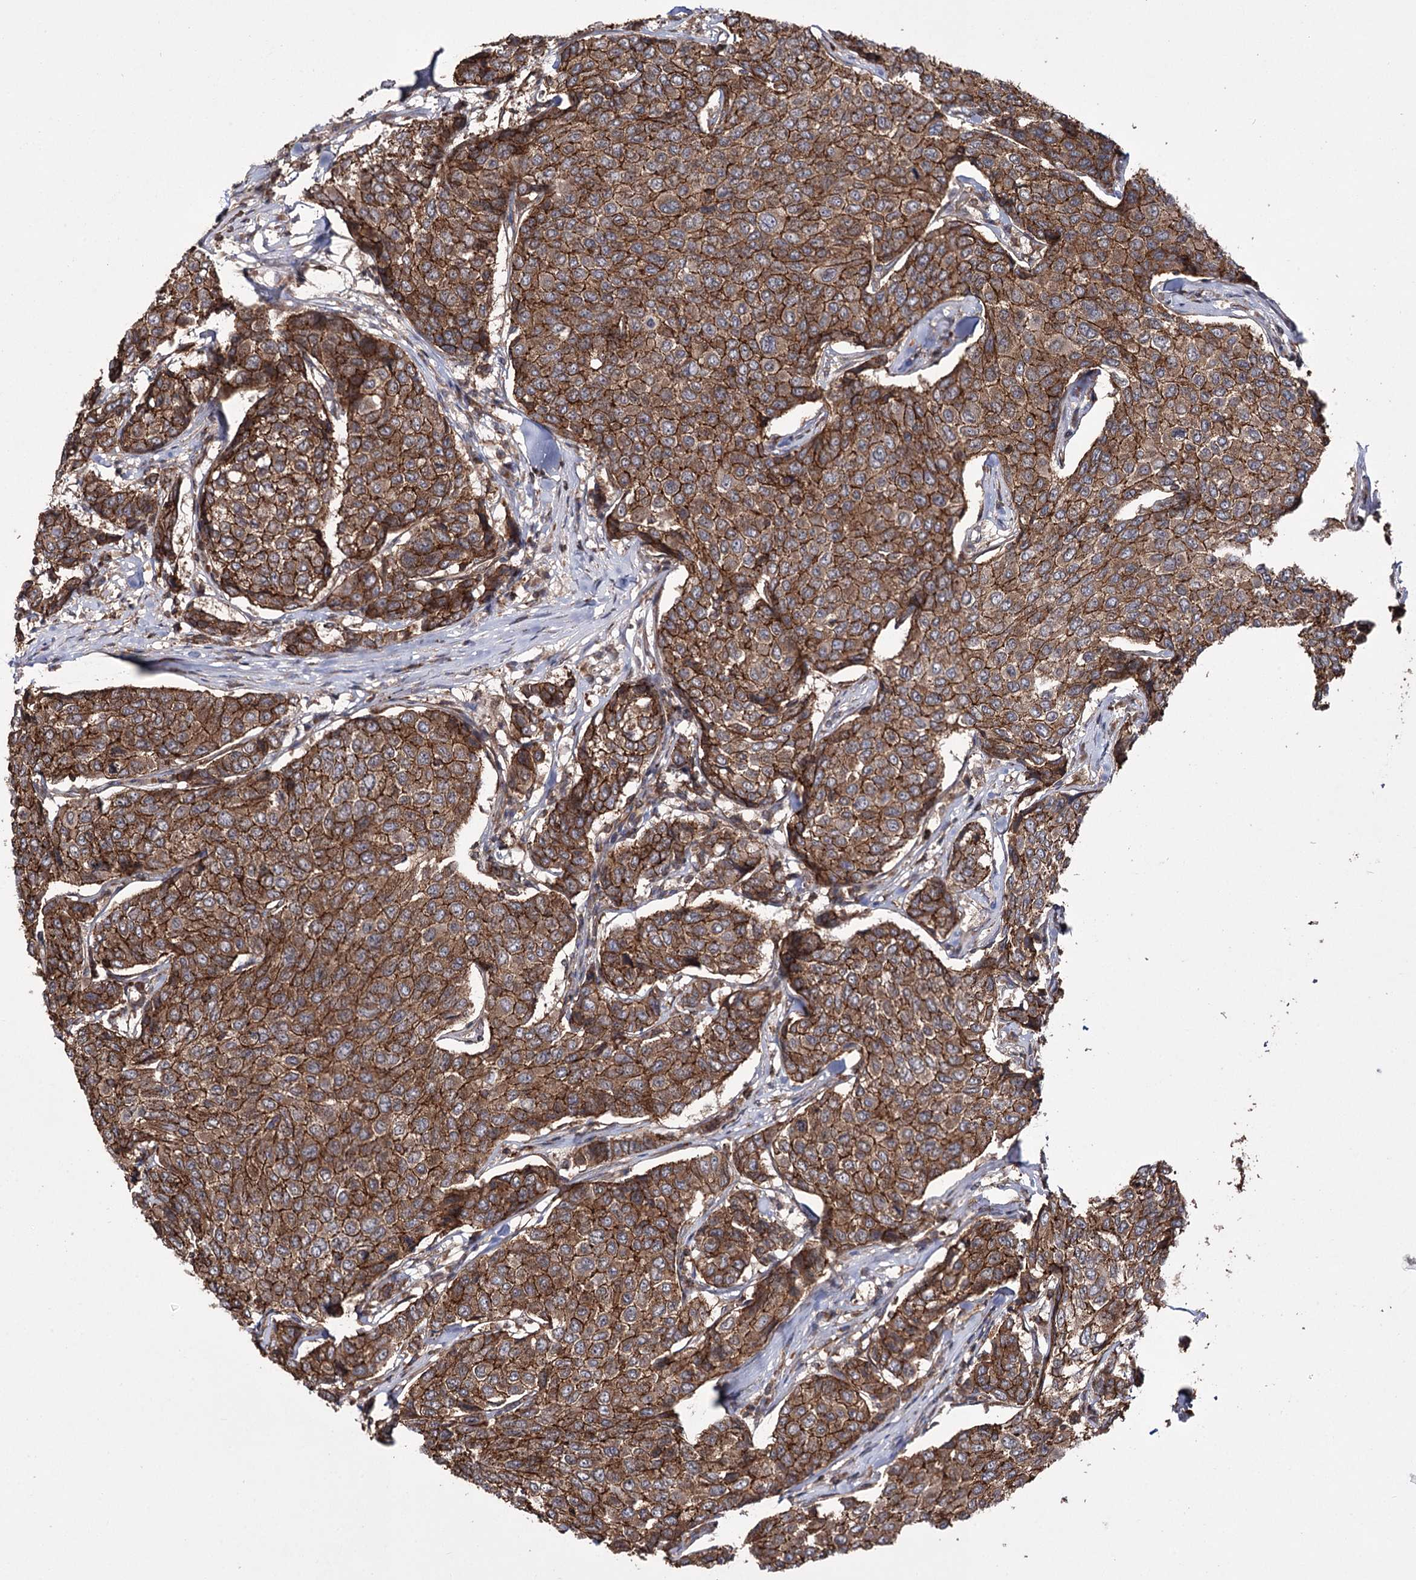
{"staining": {"intensity": "strong", "quantity": ">75%", "location": "cytoplasmic/membranous"}, "tissue": "breast cancer", "cell_type": "Tumor cells", "image_type": "cancer", "snomed": [{"axis": "morphology", "description": "Duct carcinoma"}, {"axis": "topography", "description": "Breast"}], "caption": "Immunohistochemical staining of infiltrating ductal carcinoma (breast) displays high levels of strong cytoplasmic/membranous positivity in about >75% of tumor cells.", "gene": "DHX29", "patient": {"sex": "female", "age": 55}}